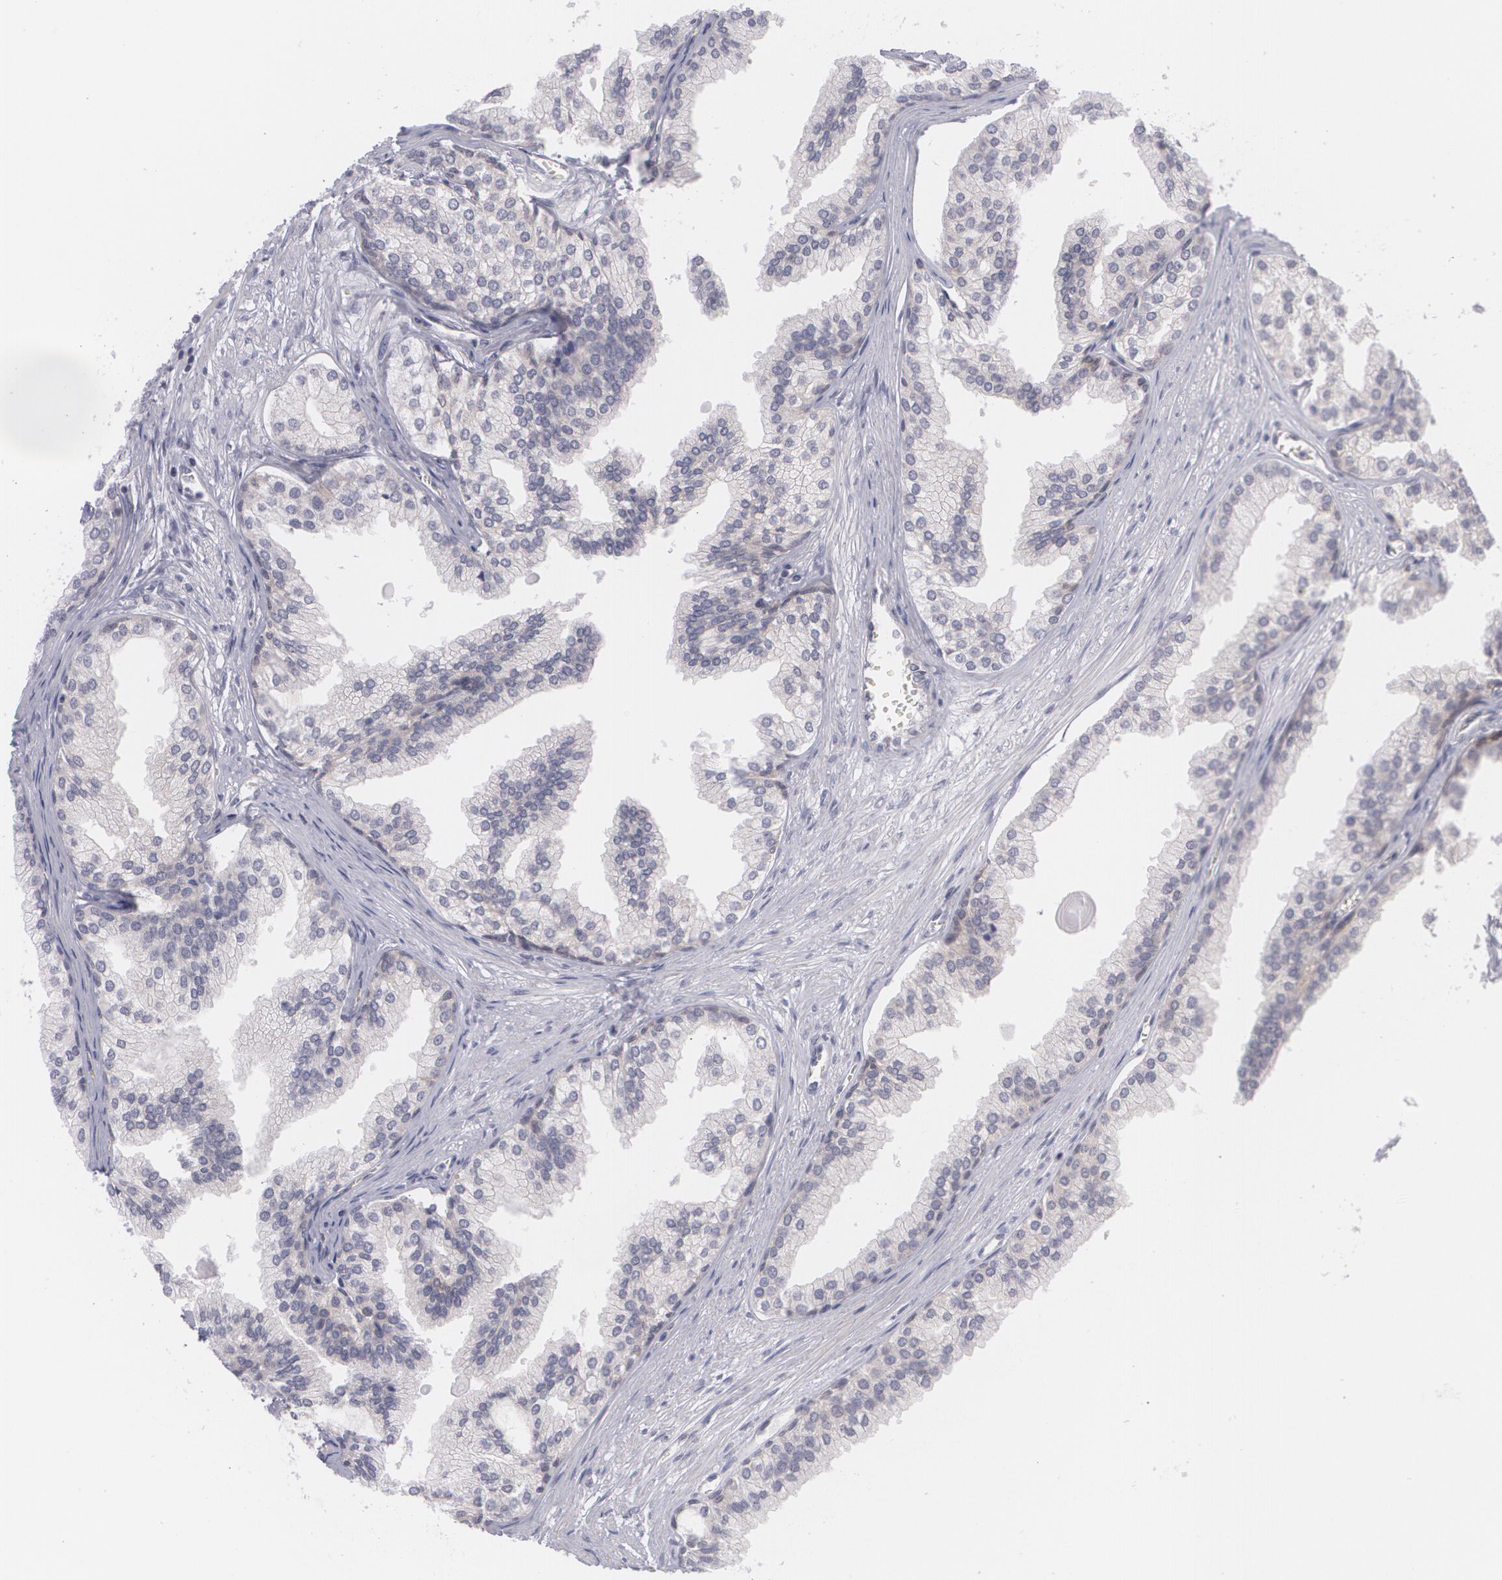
{"staining": {"intensity": "weak", "quantity": ">75%", "location": "cytoplasmic/membranous"}, "tissue": "prostate", "cell_type": "Glandular cells", "image_type": "normal", "snomed": [{"axis": "morphology", "description": "Normal tissue, NOS"}, {"axis": "topography", "description": "Prostate"}], "caption": "The immunohistochemical stain labels weak cytoplasmic/membranous positivity in glandular cells of normal prostate. Immunohistochemistry (ihc) stains the protein in brown and the nuclei are stained blue.", "gene": "BCL10", "patient": {"sex": "male", "age": 68}}